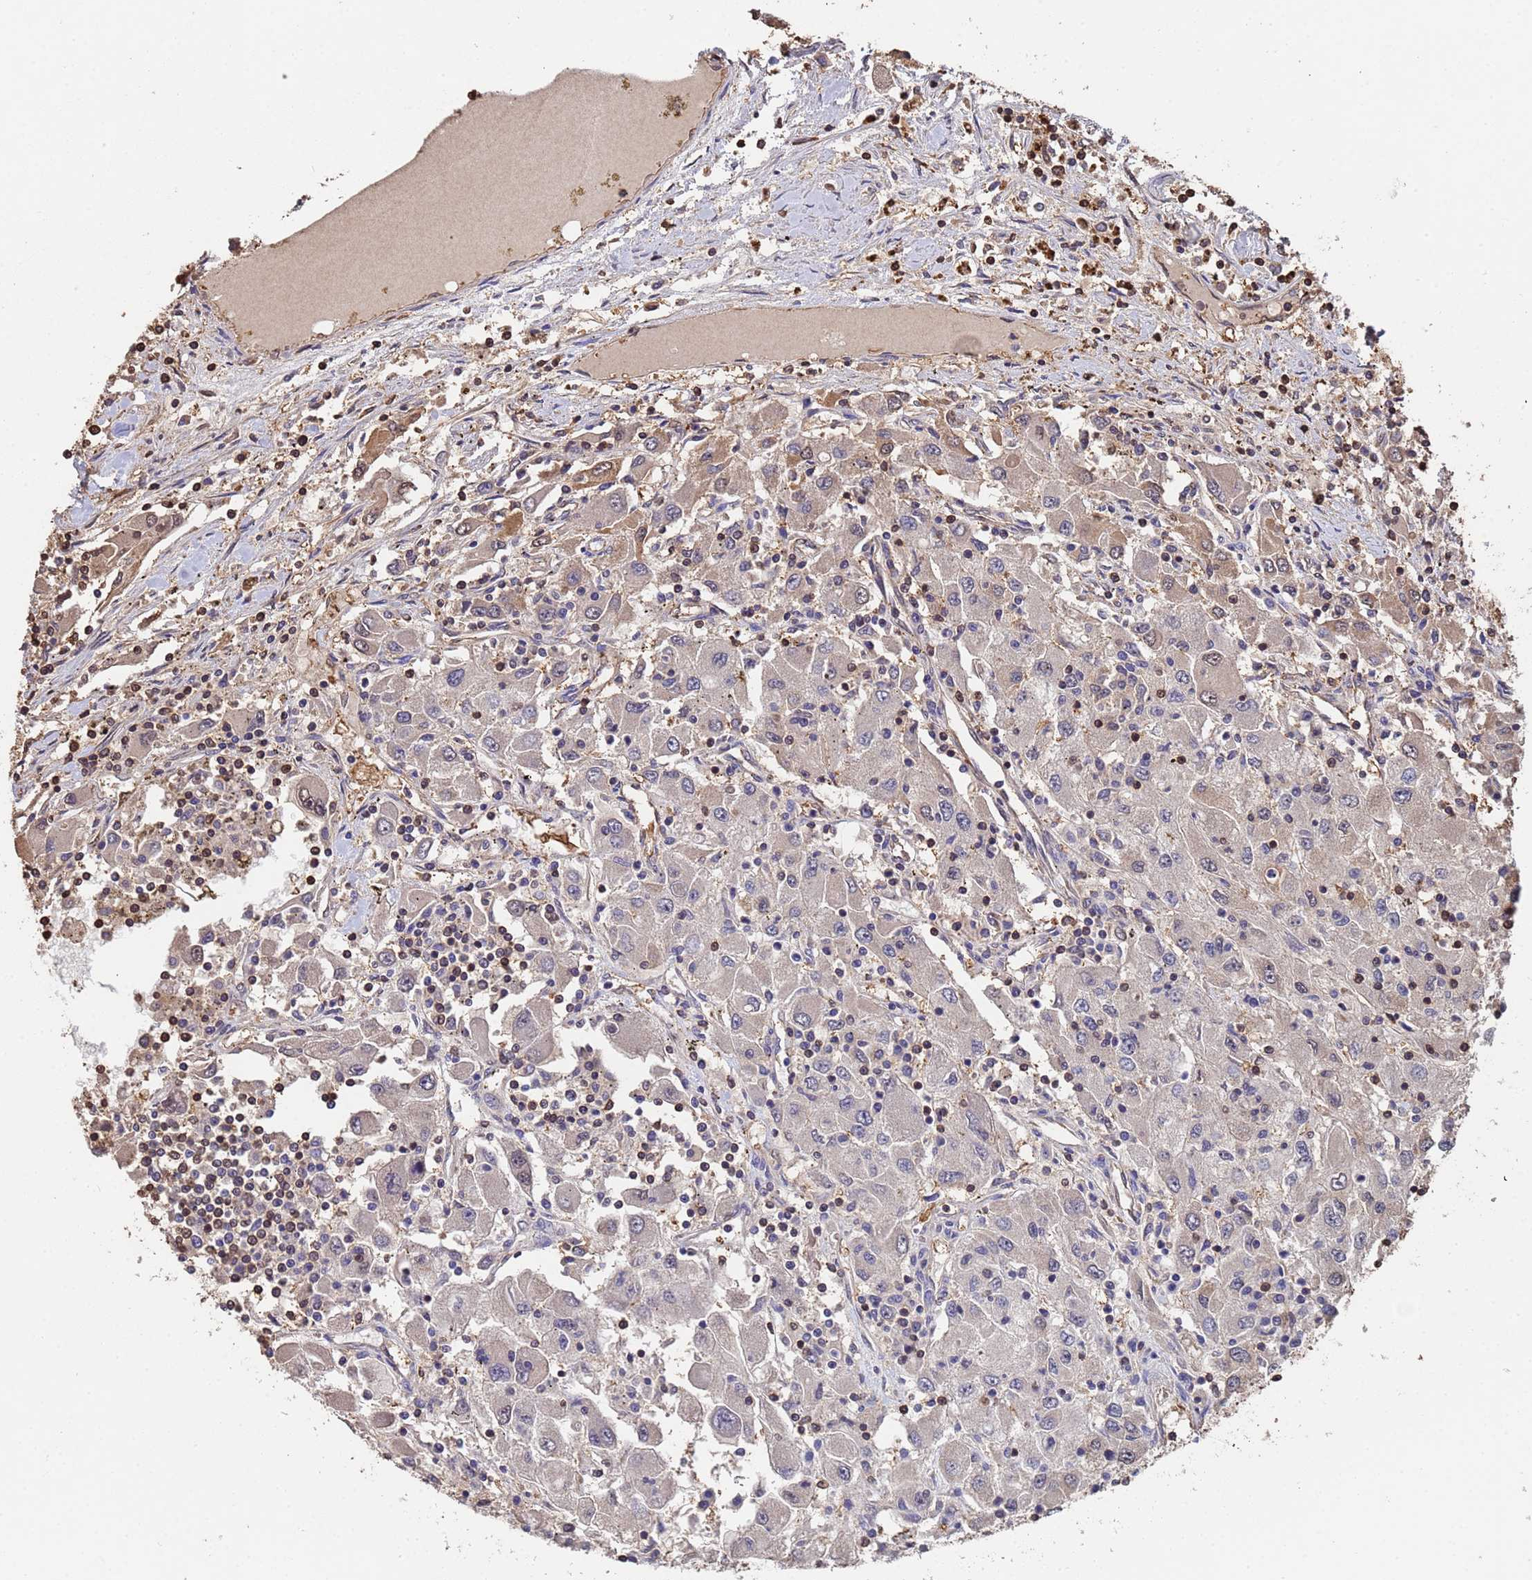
{"staining": {"intensity": "weak", "quantity": "<25%", "location": "cytoplasmic/membranous"}, "tissue": "renal cancer", "cell_type": "Tumor cells", "image_type": "cancer", "snomed": [{"axis": "morphology", "description": "Adenocarcinoma, NOS"}, {"axis": "topography", "description": "Kidney"}], "caption": "A micrograph of renal cancer stained for a protein demonstrates no brown staining in tumor cells. (Stains: DAB immunohistochemistry (IHC) with hematoxylin counter stain, Microscopy: brightfield microscopy at high magnification).", "gene": "SUMO4", "patient": {"sex": "female", "age": 67}}